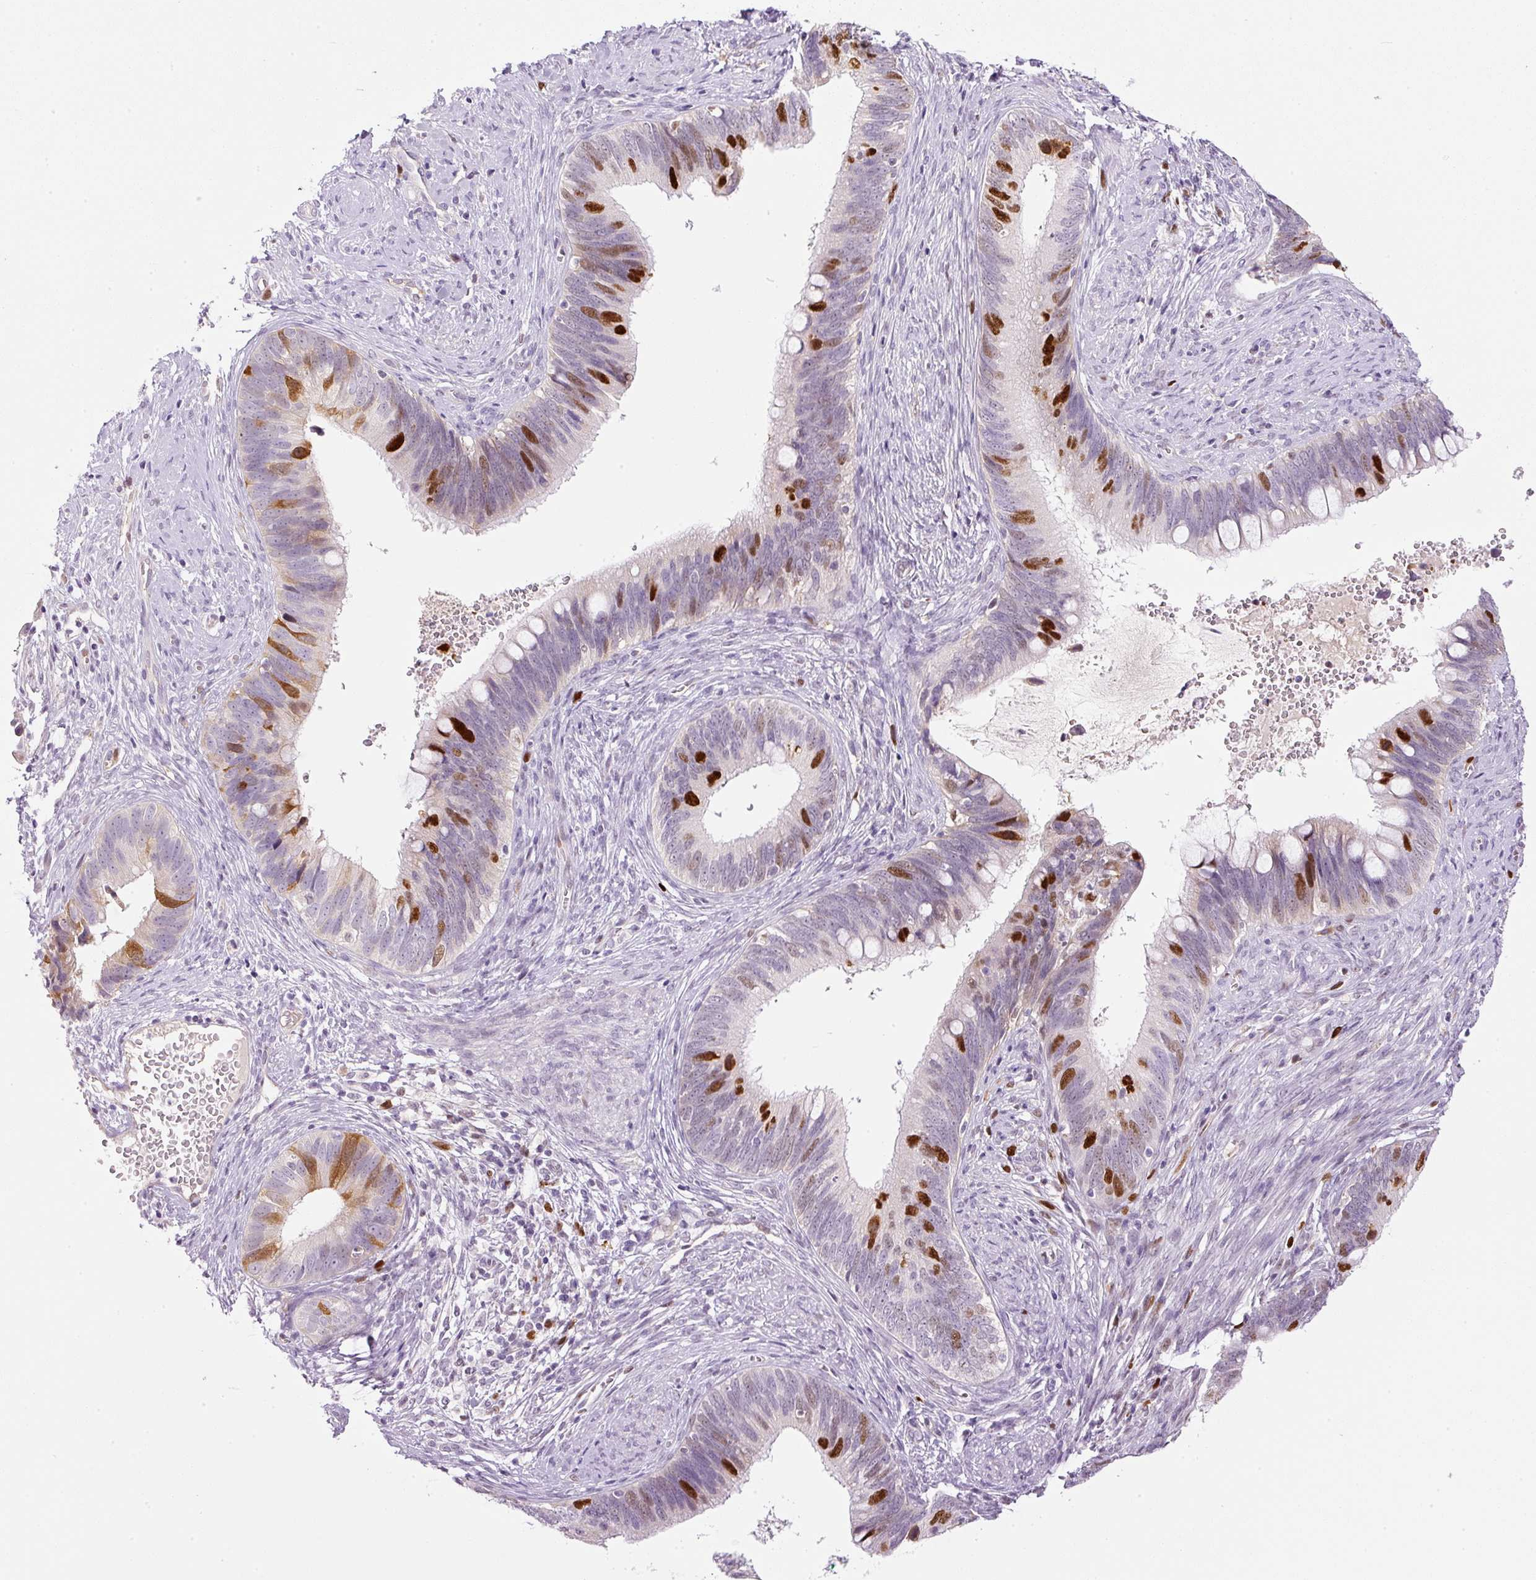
{"staining": {"intensity": "strong", "quantity": "<25%", "location": "nuclear"}, "tissue": "cervical cancer", "cell_type": "Tumor cells", "image_type": "cancer", "snomed": [{"axis": "morphology", "description": "Adenocarcinoma, NOS"}, {"axis": "topography", "description": "Cervix"}], "caption": "Strong nuclear protein staining is identified in approximately <25% of tumor cells in adenocarcinoma (cervical).", "gene": "KPNA2", "patient": {"sex": "female", "age": 42}}